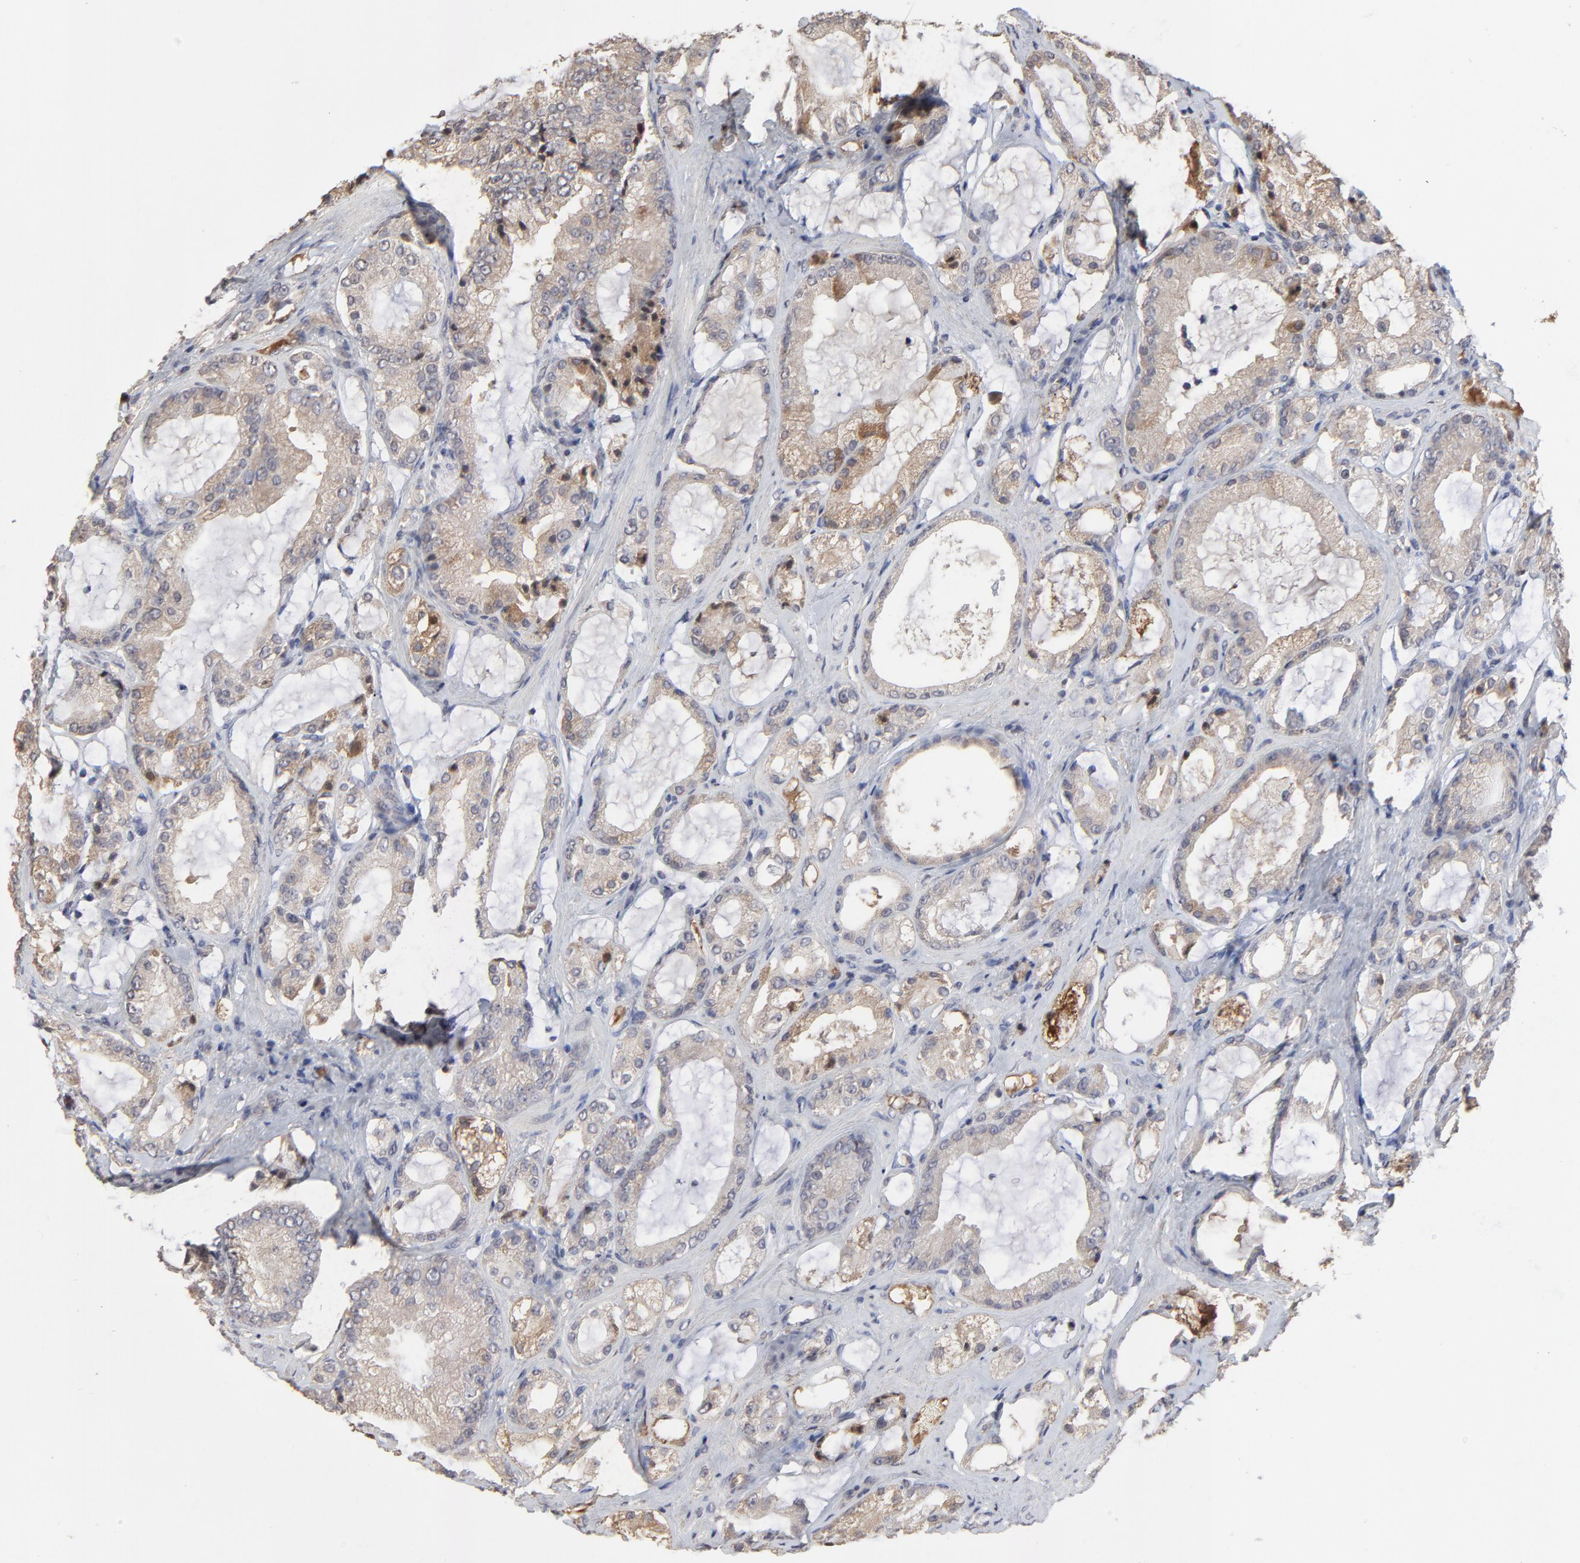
{"staining": {"intensity": "weak", "quantity": ">75%", "location": "cytoplasmic/membranous"}, "tissue": "prostate cancer", "cell_type": "Tumor cells", "image_type": "cancer", "snomed": [{"axis": "morphology", "description": "Adenocarcinoma, Medium grade"}, {"axis": "topography", "description": "Prostate"}], "caption": "The photomicrograph exhibits a brown stain indicating the presence of a protein in the cytoplasmic/membranous of tumor cells in prostate adenocarcinoma (medium-grade).", "gene": "VPREB3", "patient": {"sex": "male", "age": 70}}